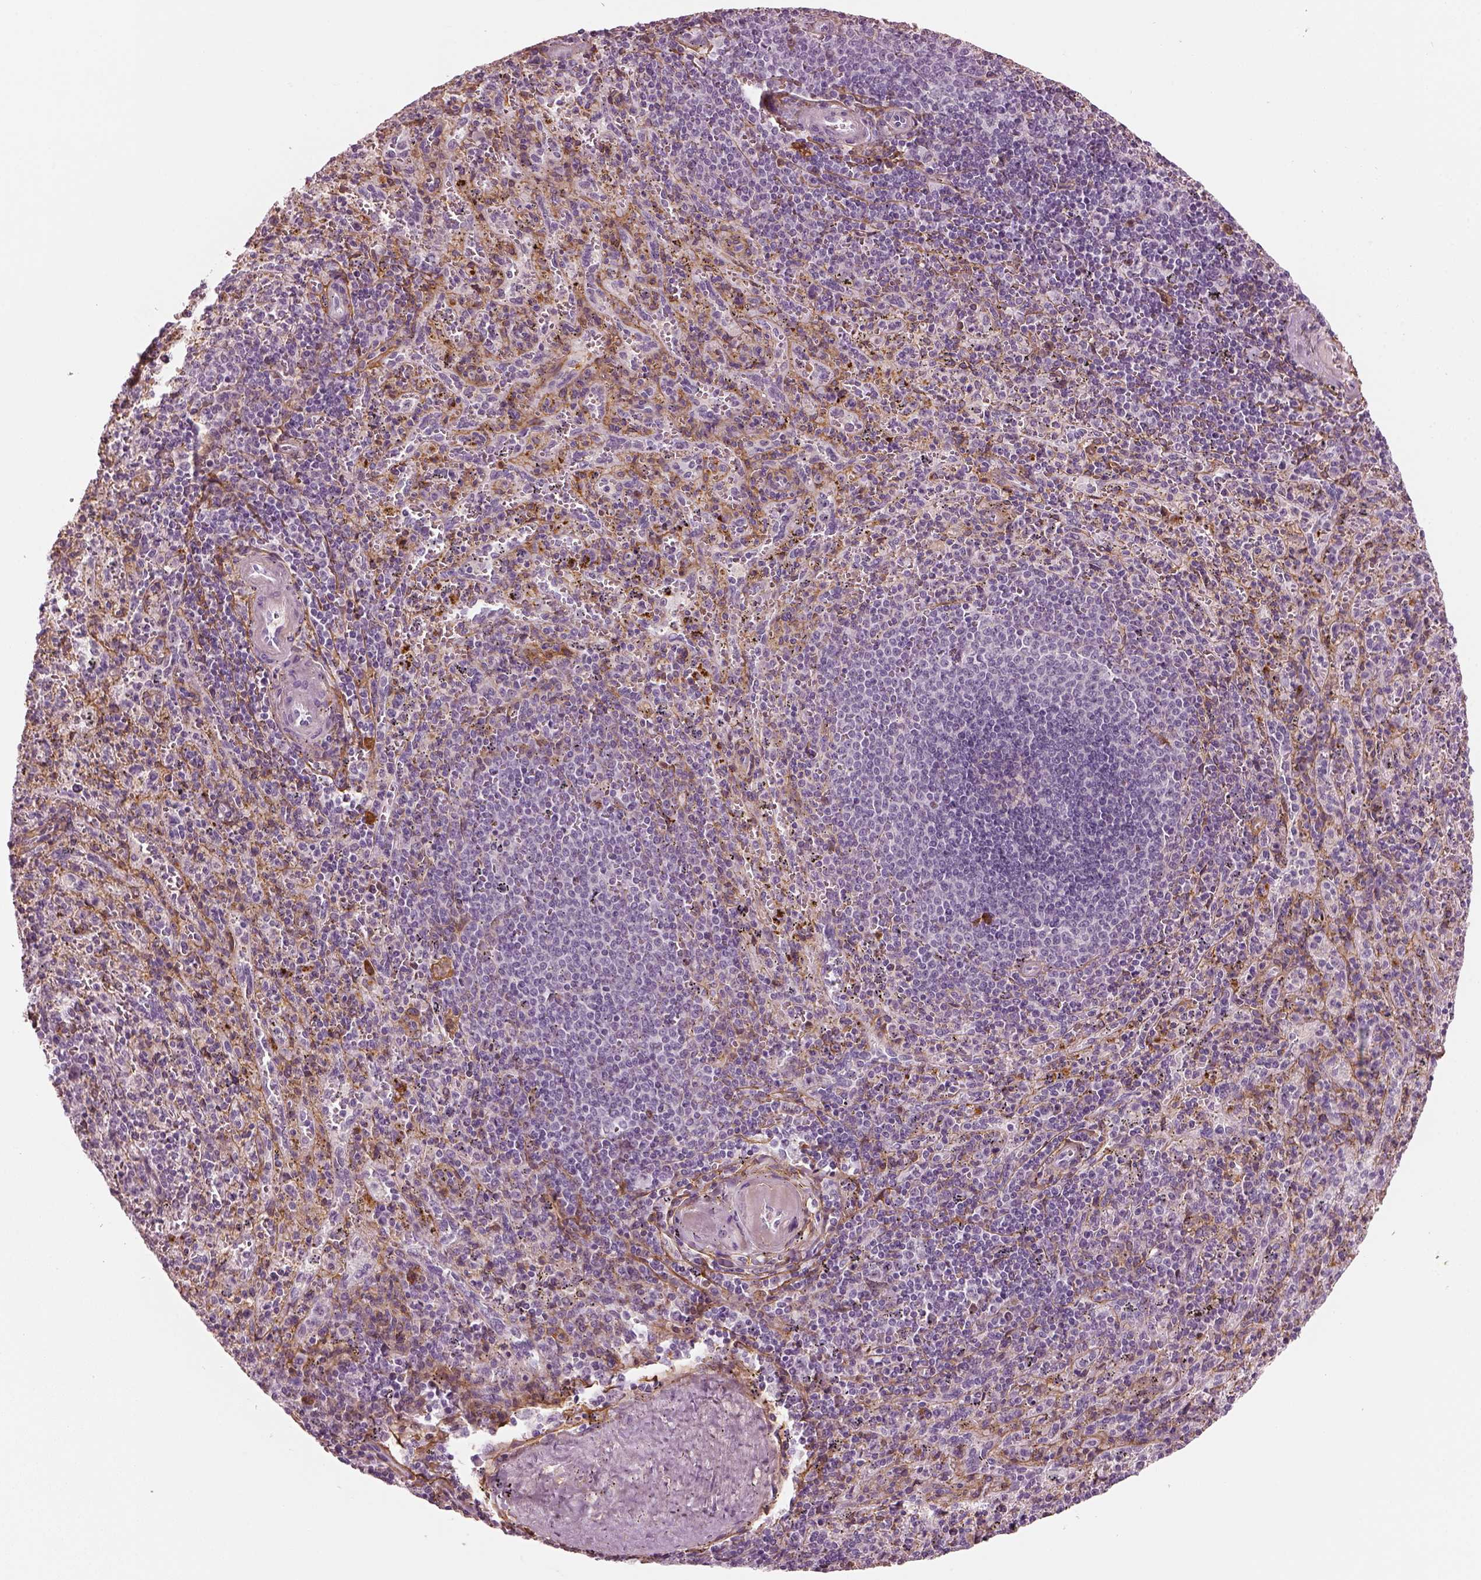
{"staining": {"intensity": "weak", "quantity": "<25%", "location": "cytoplasmic/membranous"}, "tissue": "spleen", "cell_type": "Cells in red pulp", "image_type": "normal", "snomed": [{"axis": "morphology", "description": "Normal tissue, NOS"}, {"axis": "topography", "description": "Spleen"}], "caption": "This is a photomicrograph of immunohistochemistry (IHC) staining of benign spleen, which shows no staining in cells in red pulp.", "gene": "TRIM69", "patient": {"sex": "male", "age": 57}}